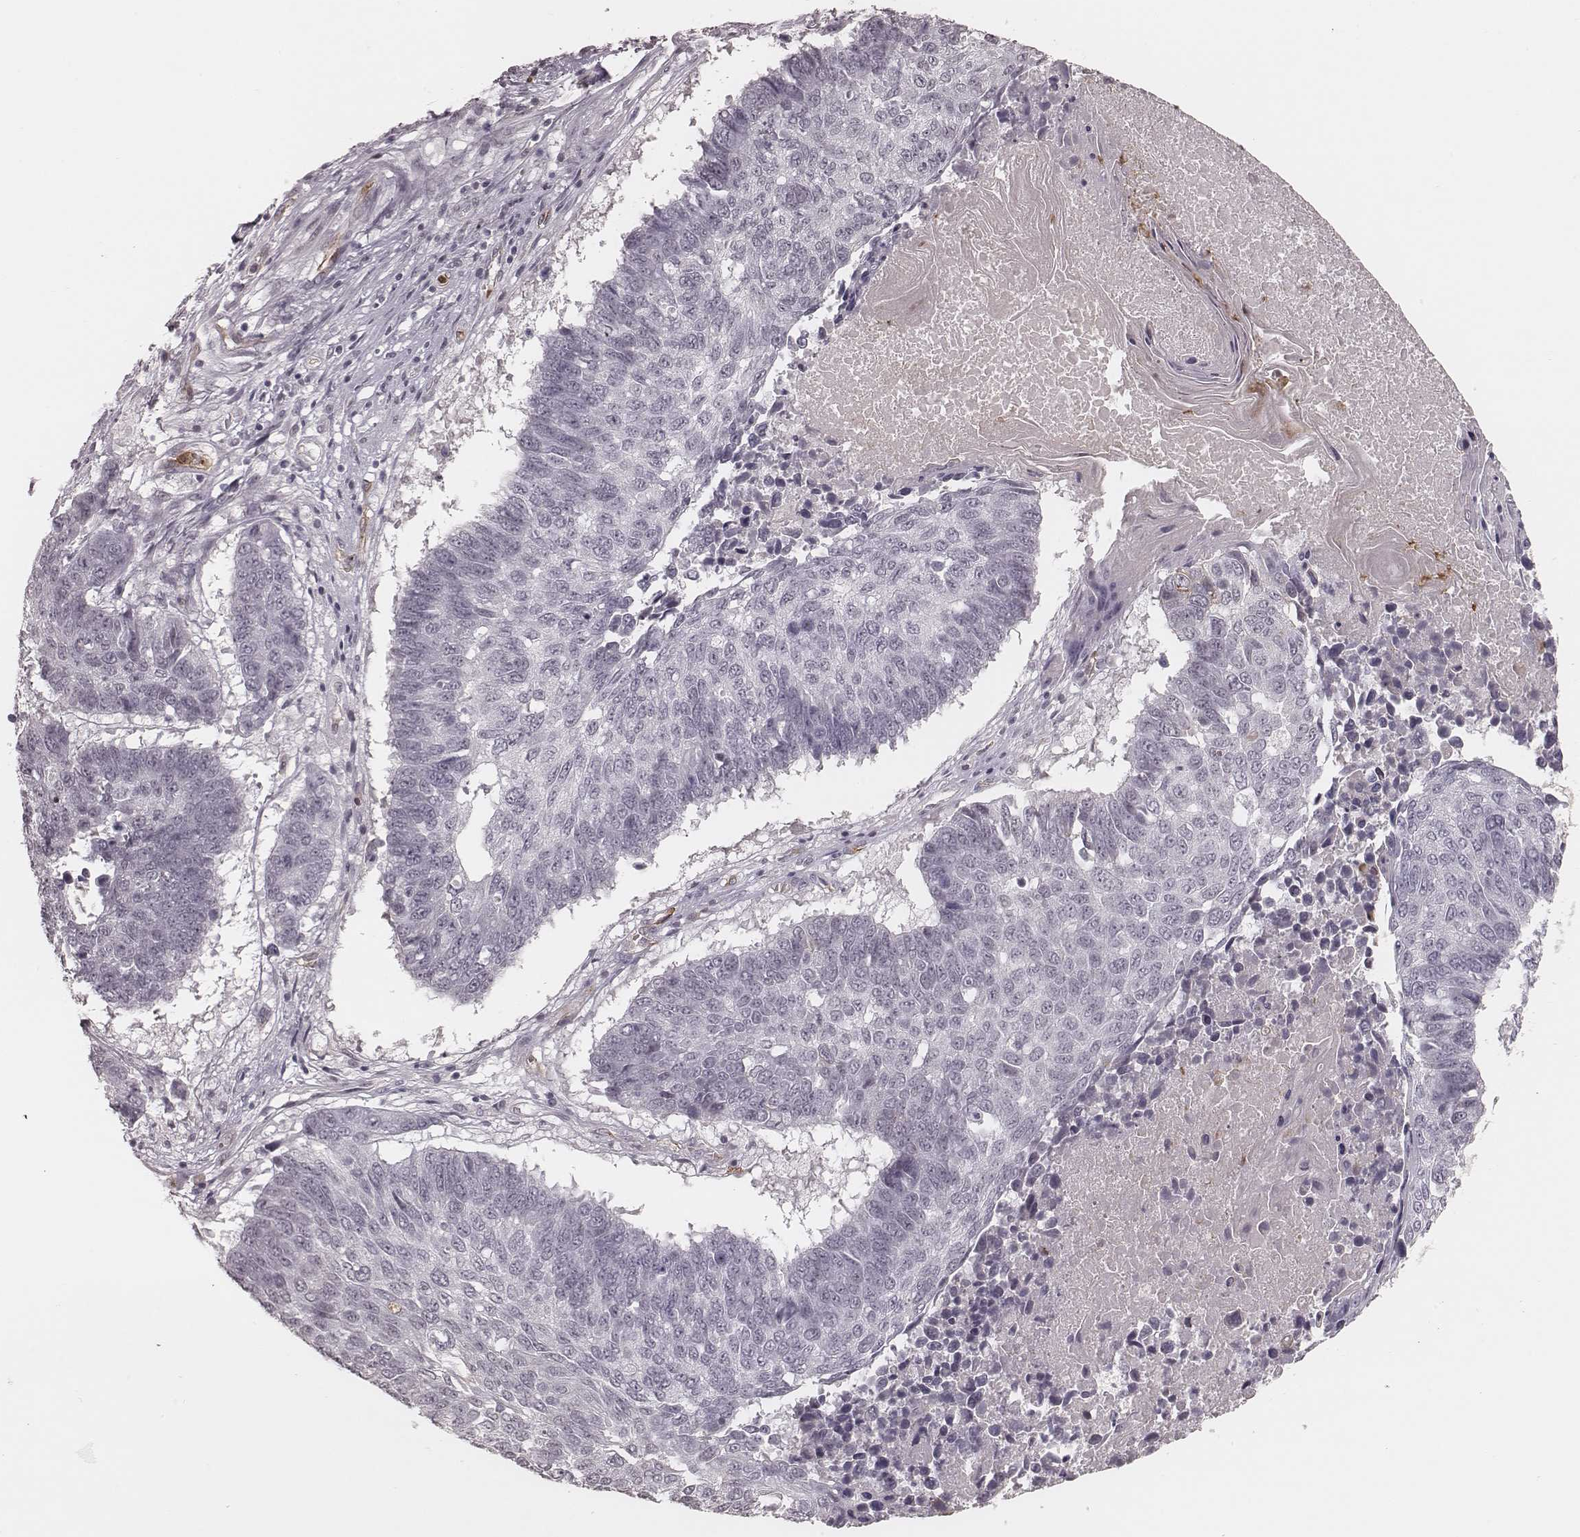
{"staining": {"intensity": "negative", "quantity": "none", "location": "none"}, "tissue": "lung cancer", "cell_type": "Tumor cells", "image_type": "cancer", "snomed": [{"axis": "morphology", "description": "Squamous cell carcinoma, NOS"}, {"axis": "topography", "description": "Lung"}], "caption": "The histopathology image shows no staining of tumor cells in lung cancer (squamous cell carcinoma). (IHC, brightfield microscopy, high magnification).", "gene": "KITLG", "patient": {"sex": "male", "age": 73}}